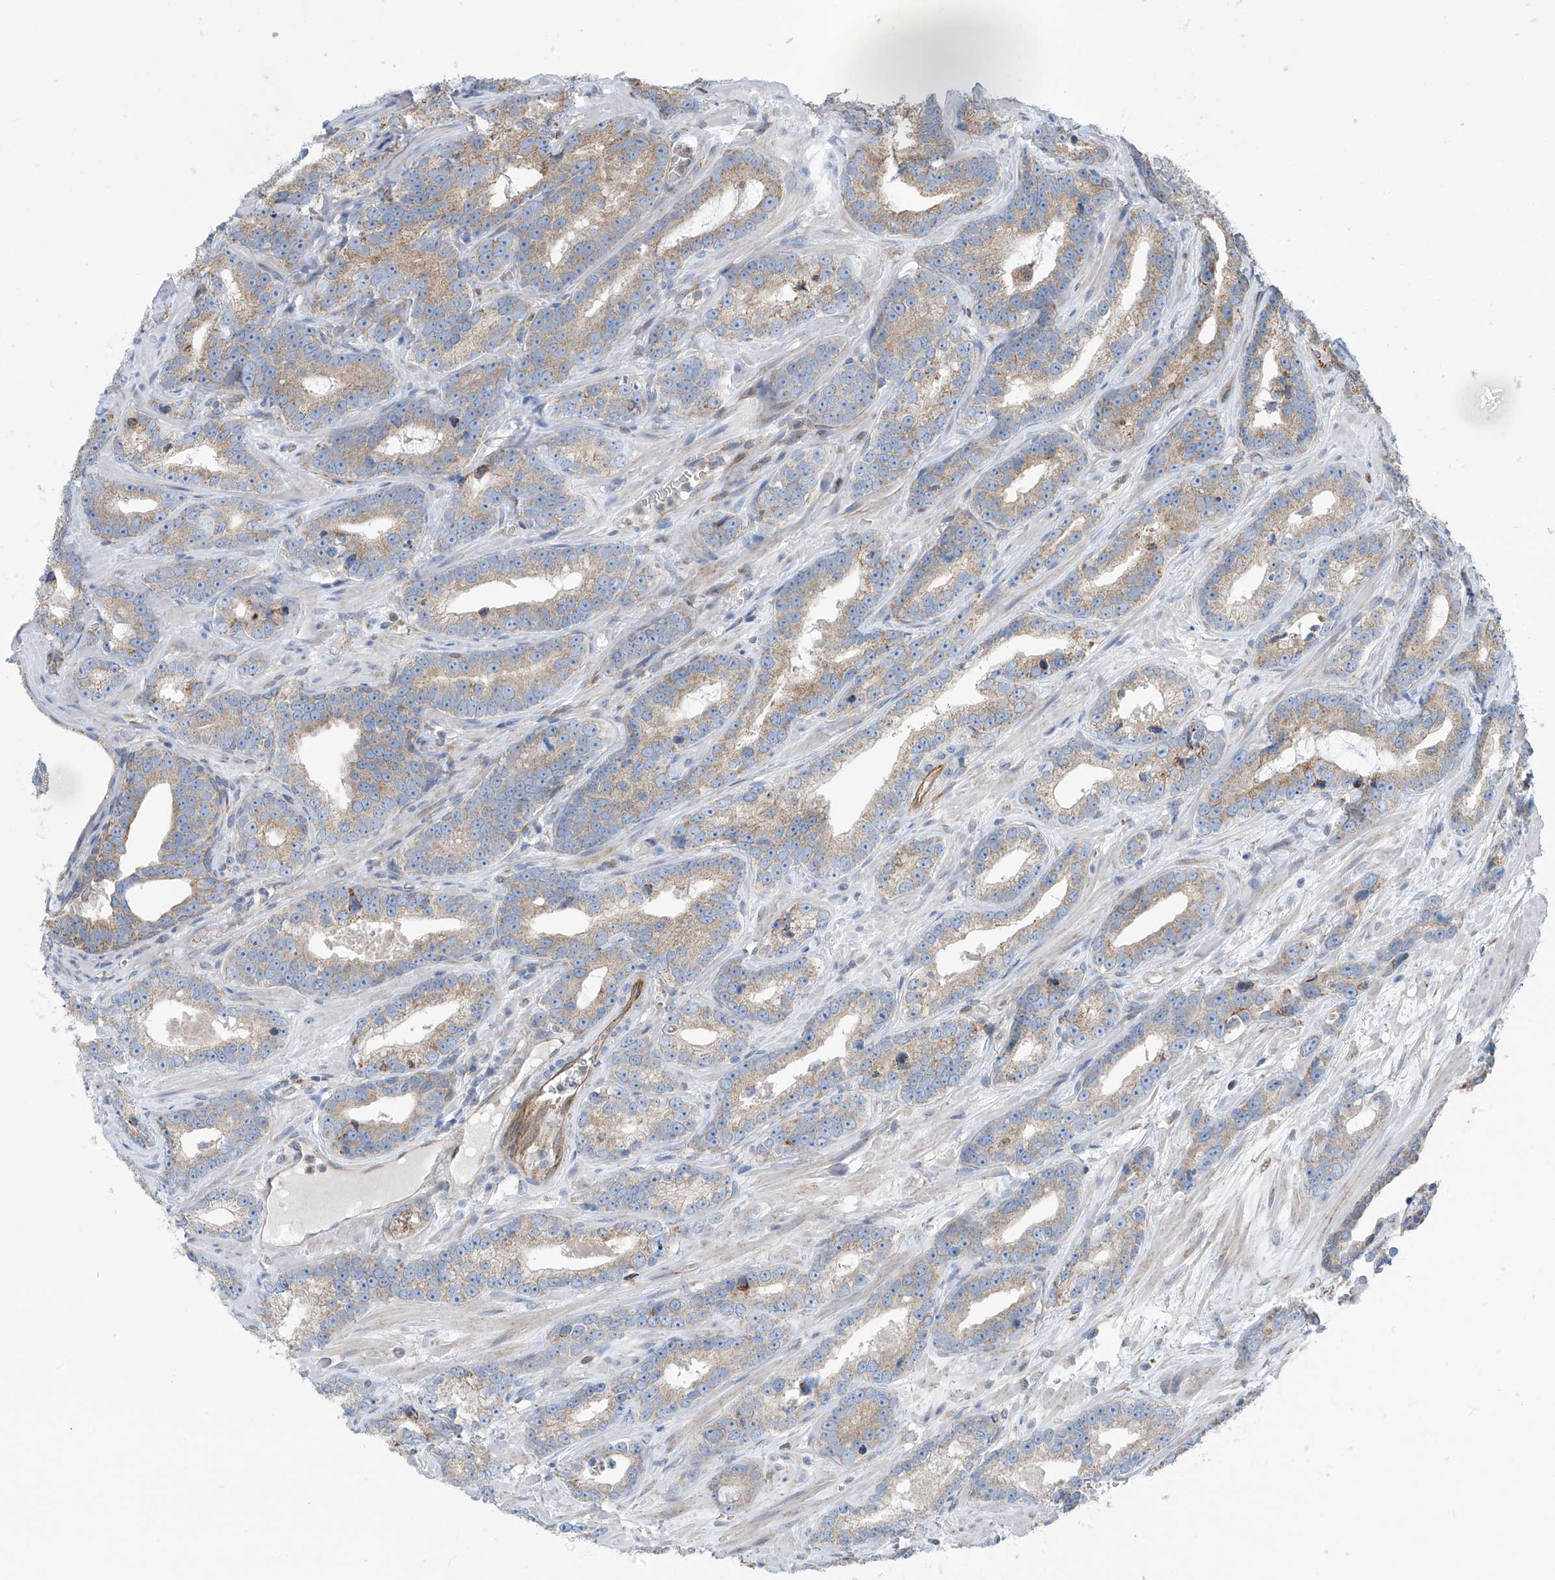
{"staining": {"intensity": "moderate", "quantity": "25%-75%", "location": "cytoplasmic/membranous"}, "tissue": "prostate cancer", "cell_type": "Tumor cells", "image_type": "cancer", "snomed": [{"axis": "morphology", "description": "Adenocarcinoma, High grade"}, {"axis": "topography", "description": "Prostate"}], "caption": "Moderate cytoplasmic/membranous staining for a protein is present in approximately 25%-75% of tumor cells of prostate cancer (high-grade adenocarcinoma) using IHC.", "gene": "EIF5B", "patient": {"sex": "male", "age": 62}}